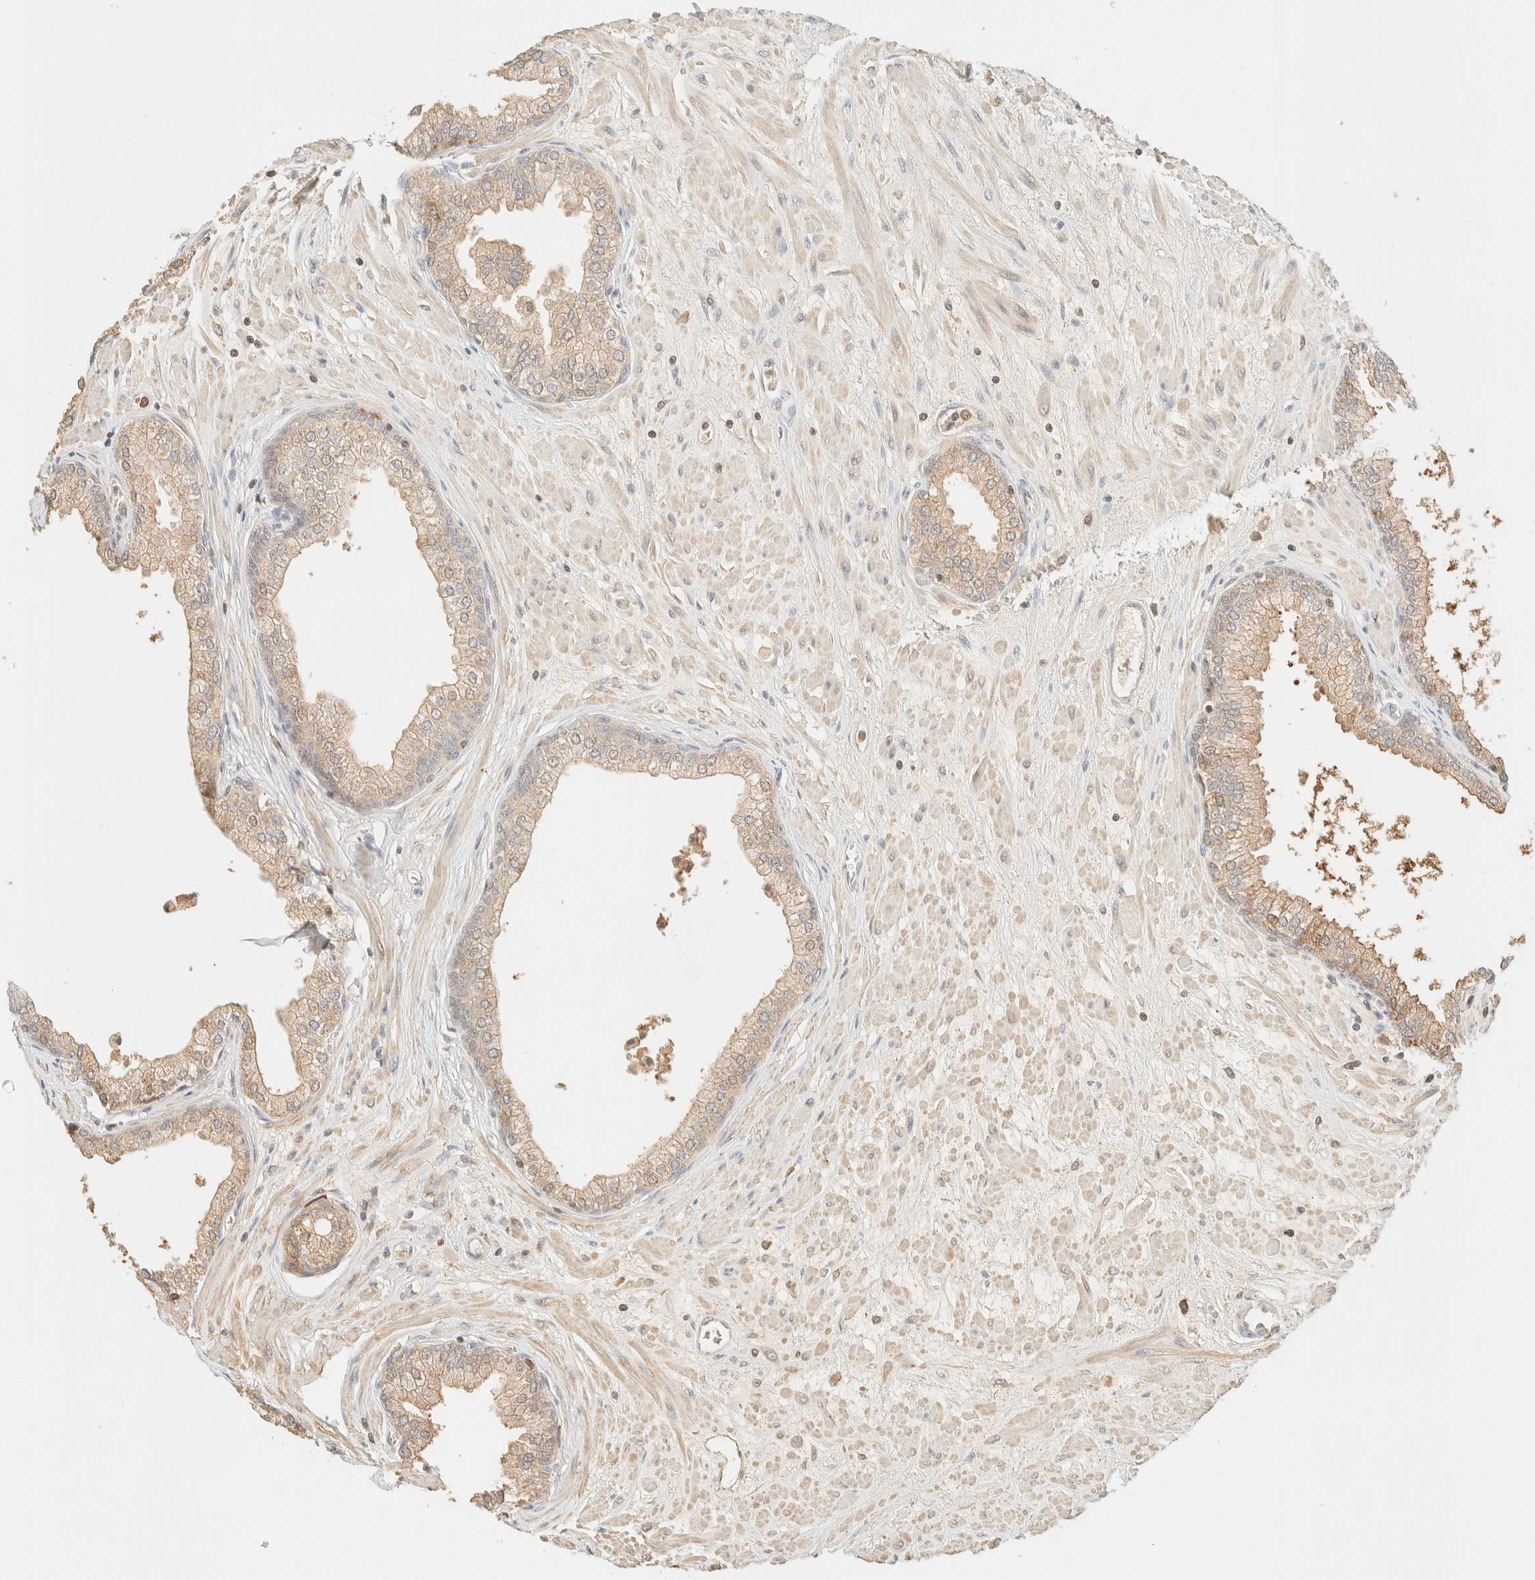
{"staining": {"intensity": "weak", "quantity": ">75%", "location": "cytoplasmic/membranous"}, "tissue": "prostate", "cell_type": "Glandular cells", "image_type": "normal", "snomed": [{"axis": "morphology", "description": "Normal tissue, NOS"}, {"axis": "morphology", "description": "Urothelial carcinoma, Low grade"}, {"axis": "topography", "description": "Urinary bladder"}, {"axis": "topography", "description": "Prostate"}], "caption": "An image showing weak cytoplasmic/membranous positivity in approximately >75% of glandular cells in benign prostate, as visualized by brown immunohistochemical staining.", "gene": "TIMD4", "patient": {"sex": "male", "age": 60}}